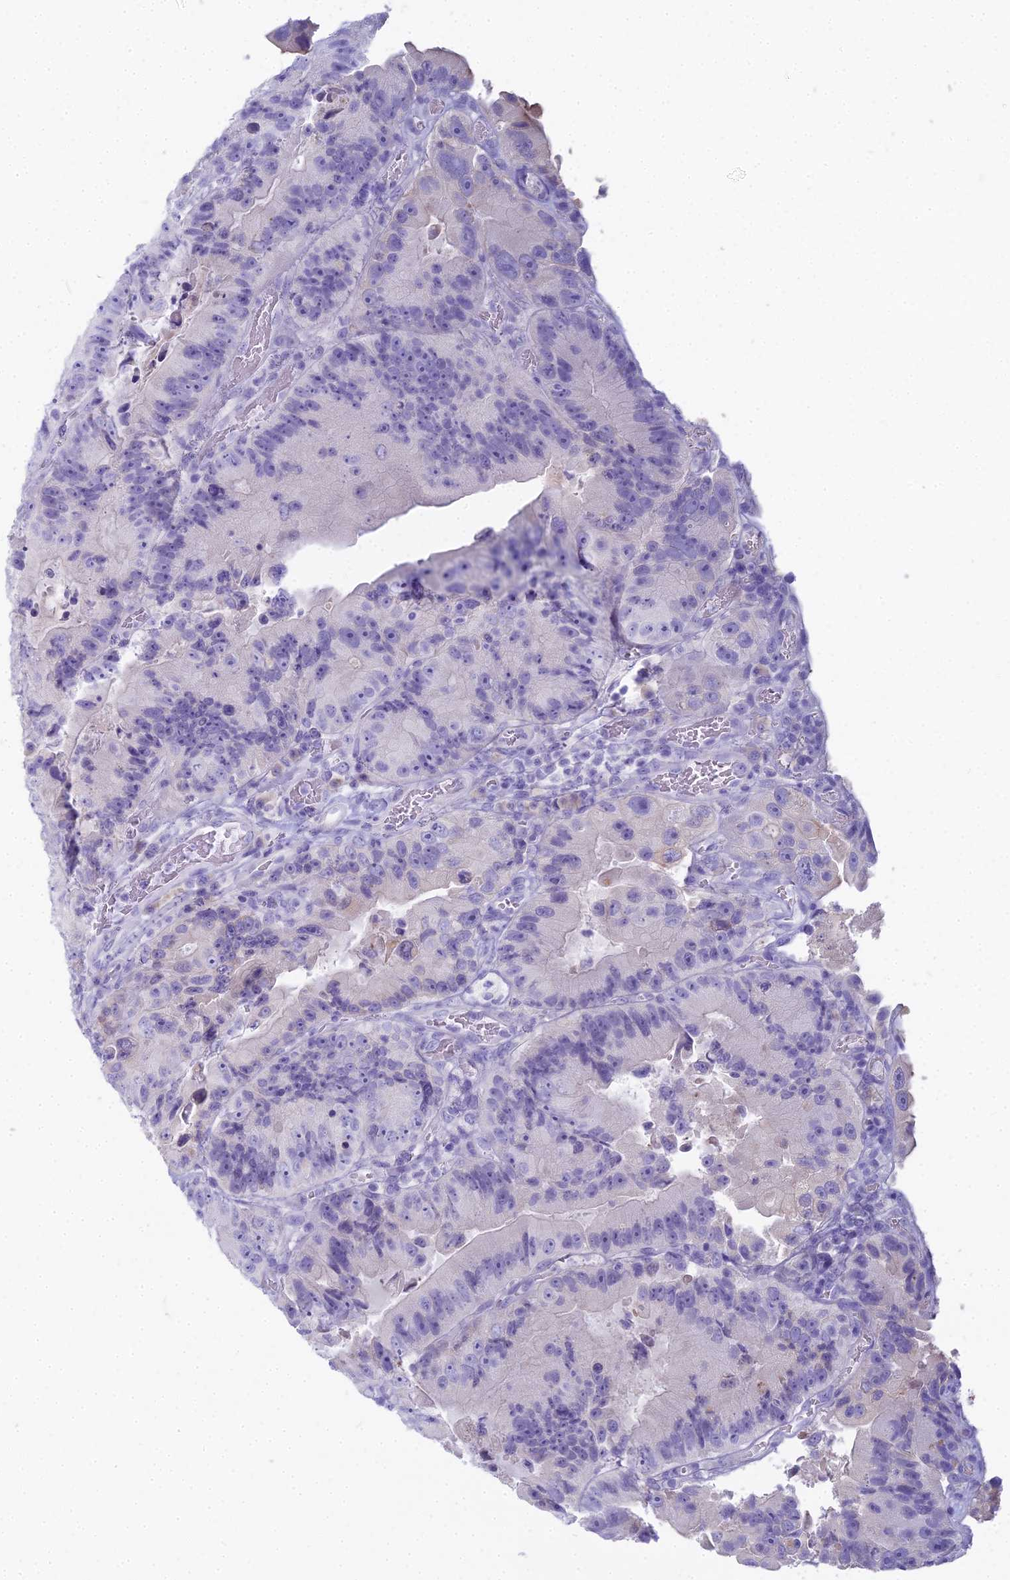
{"staining": {"intensity": "negative", "quantity": "none", "location": "none"}, "tissue": "colorectal cancer", "cell_type": "Tumor cells", "image_type": "cancer", "snomed": [{"axis": "morphology", "description": "Adenocarcinoma, NOS"}, {"axis": "topography", "description": "Colon"}], "caption": "Immunohistochemistry of human colorectal adenocarcinoma demonstrates no expression in tumor cells.", "gene": "UNC80", "patient": {"sex": "female", "age": 86}}